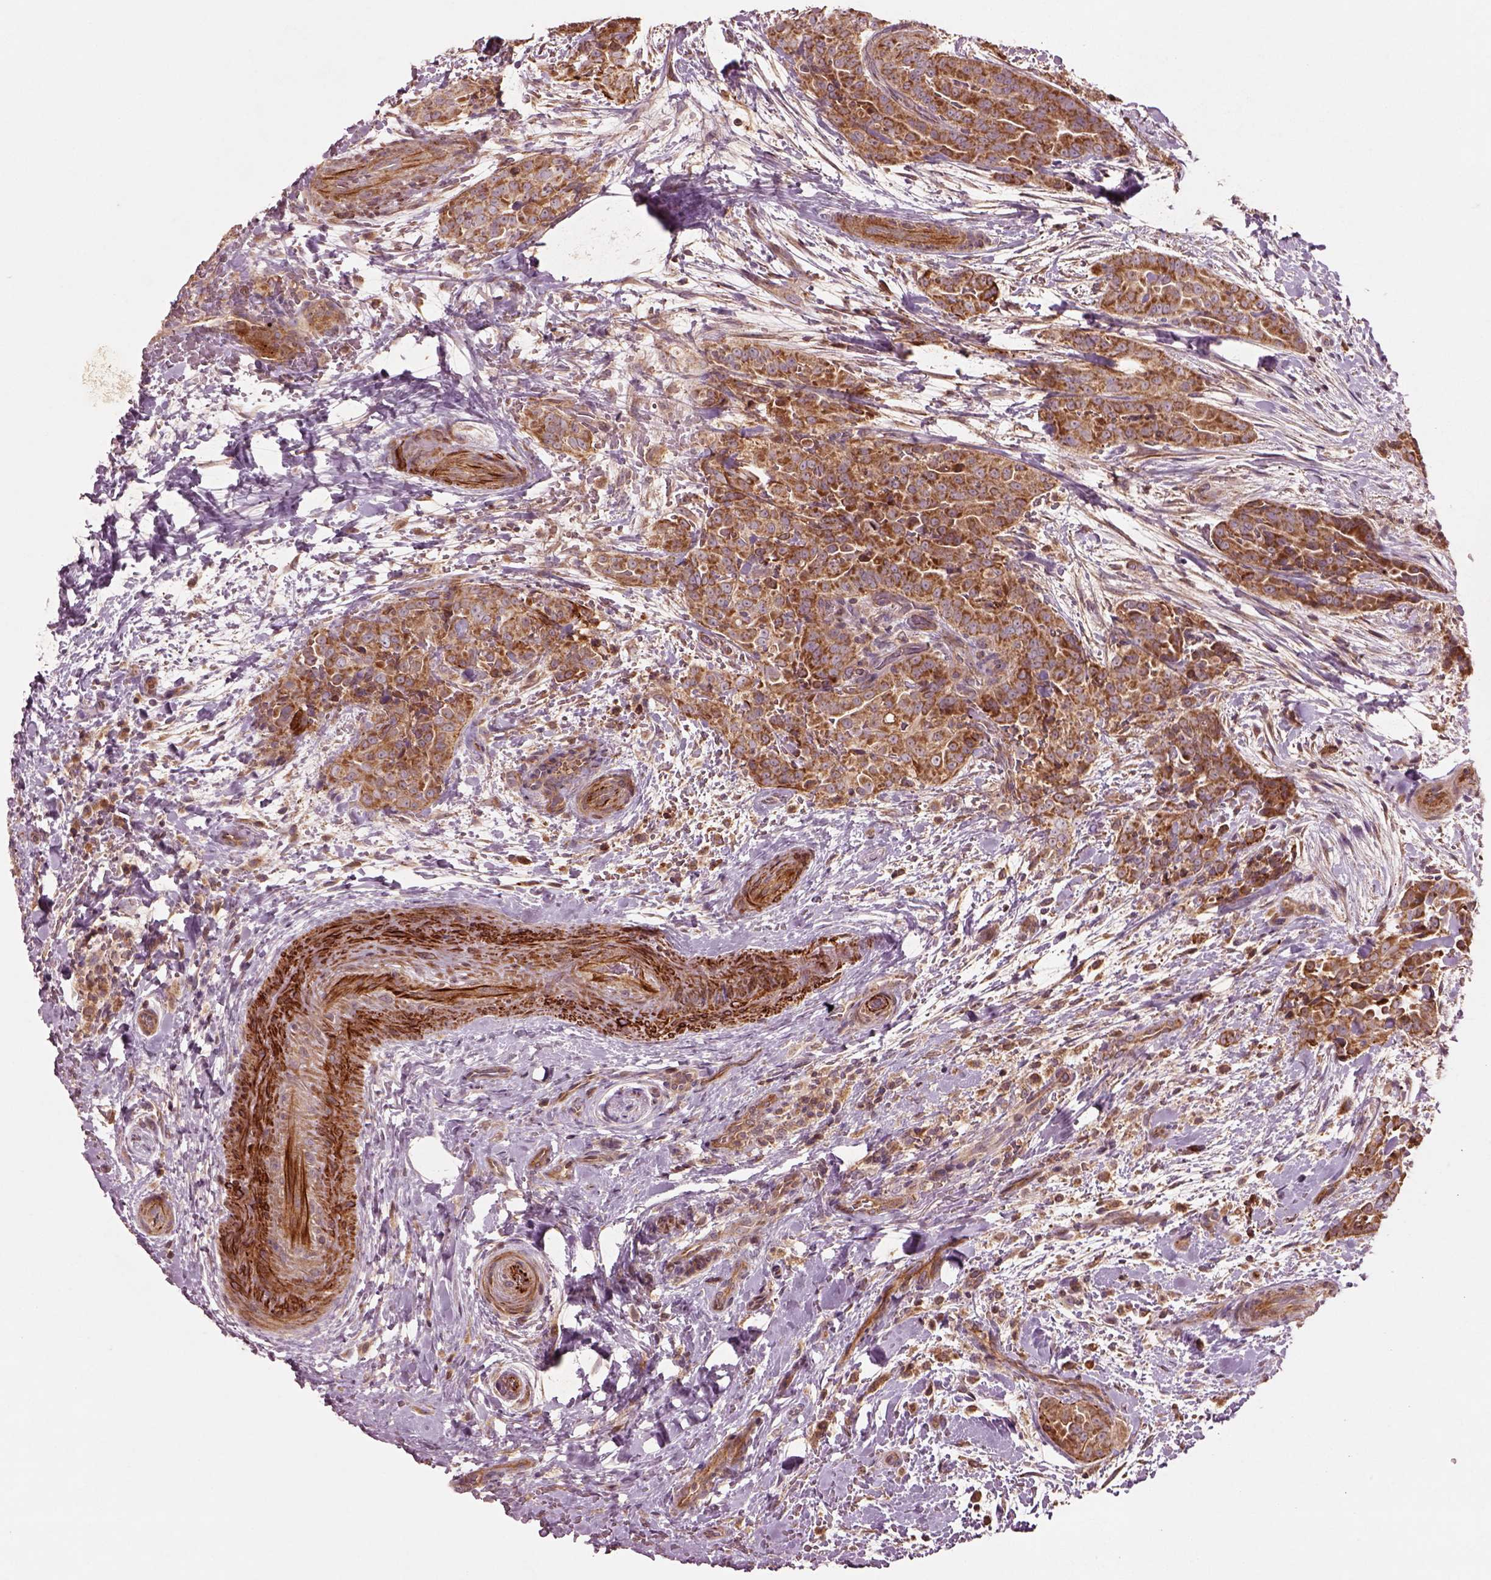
{"staining": {"intensity": "moderate", "quantity": ">75%", "location": "cytoplasmic/membranous"}, "tissue": "thyroid cancer", "cell_type": "Tumor cells", "image_type": "cancer", "snomed": [{"axis": "morphology", "description": "Papillary adenocarcinoma, NOS"}, {"axis": "topography", "description": "Thyroid gland"}], "caption": "Thyroid papillary adenocarcinoma stained with DAB immunohistochemistry (IHC) demonstrates medium levels of moderate cytoplasmic/membranous expression in about >75% of tumor cells. Immunohistochemistry stains the protein in brown and the nuclei are stained blue.", "gene": "SLC25A5", "patient": {"sex": "male", "age": 61}}